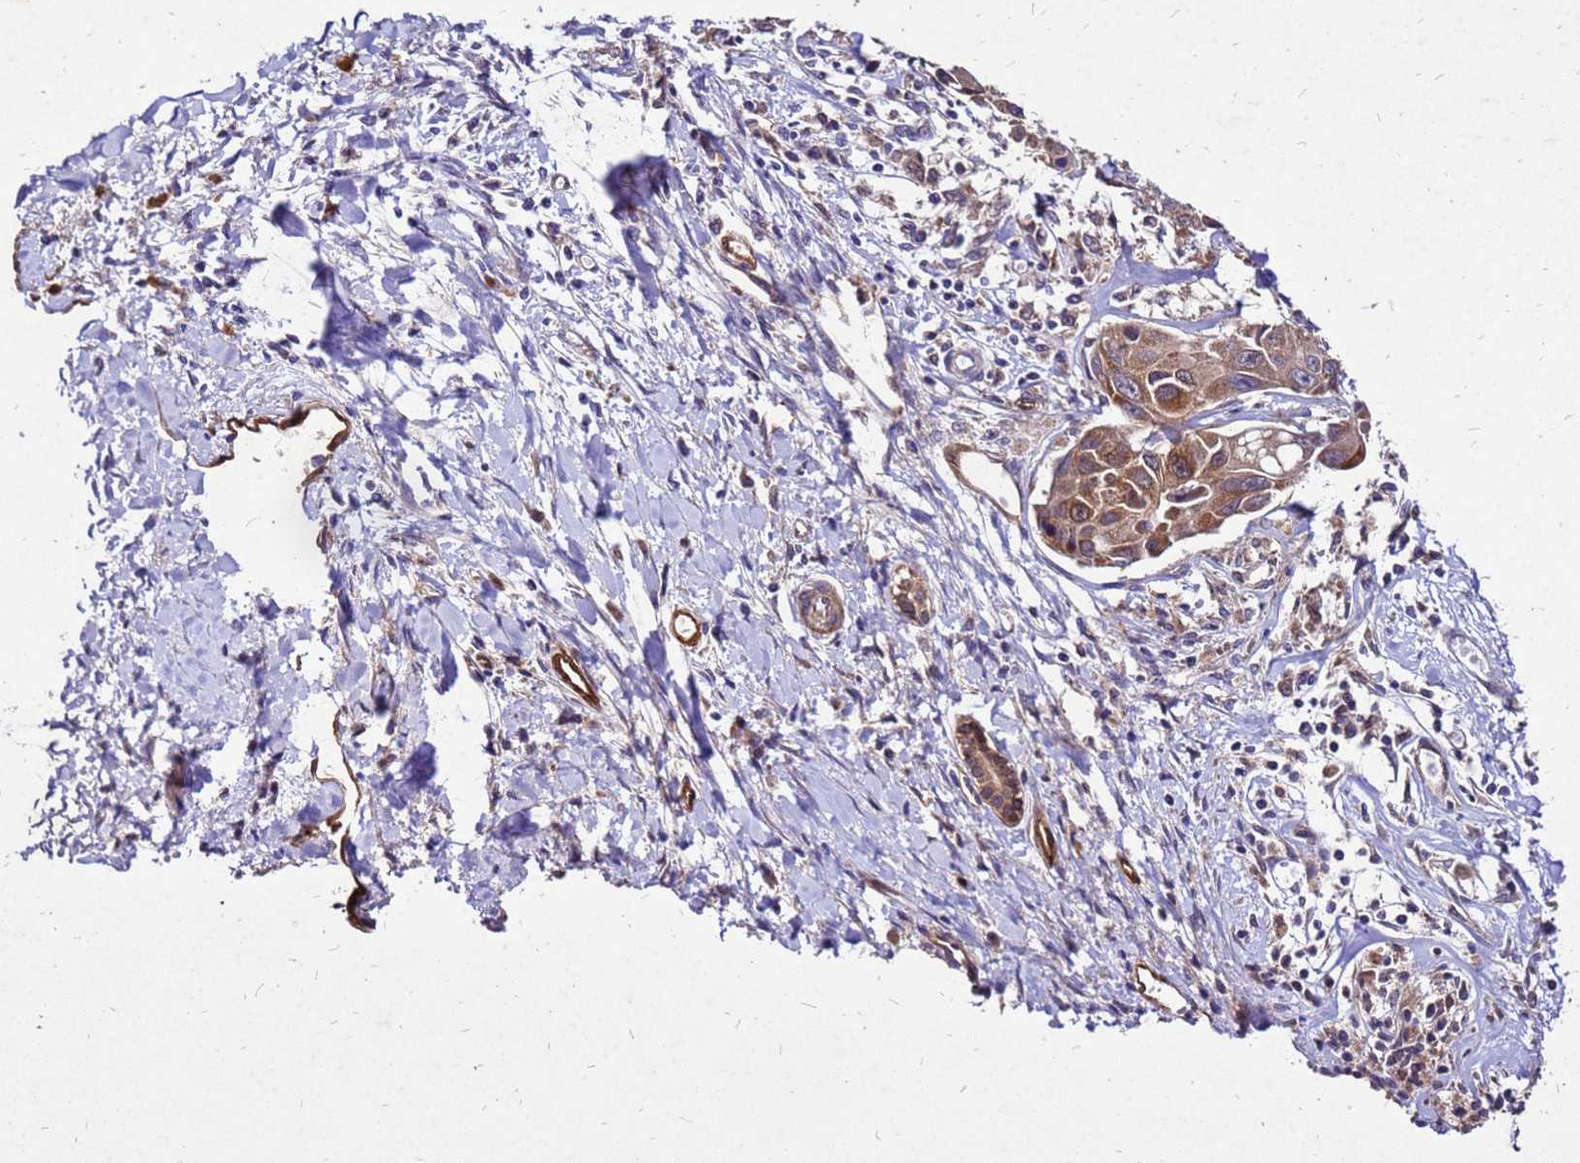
{"staining": {"intensity": "moderate", "quantity": ">75%", "location": "cytoplasmic/membranous"}, "tissue": "liver cancer", "cell_type": "Tumor cells", "image_type": "cancer", "snomed": [{"axis": "morphology", "description": "Cholangiocarcinoma"}, {"axis": "topography", "description": "Liver"}], "caption": "Immunohistochemical staining of liver cancer (cholangiocarcinoma) demonstrates medium levels of moderate cytoplasmic/membranous positivity in about >75% of tumor cells.", "gene": "DUSP23", "patient": {"sex": "male", "age": 59}}